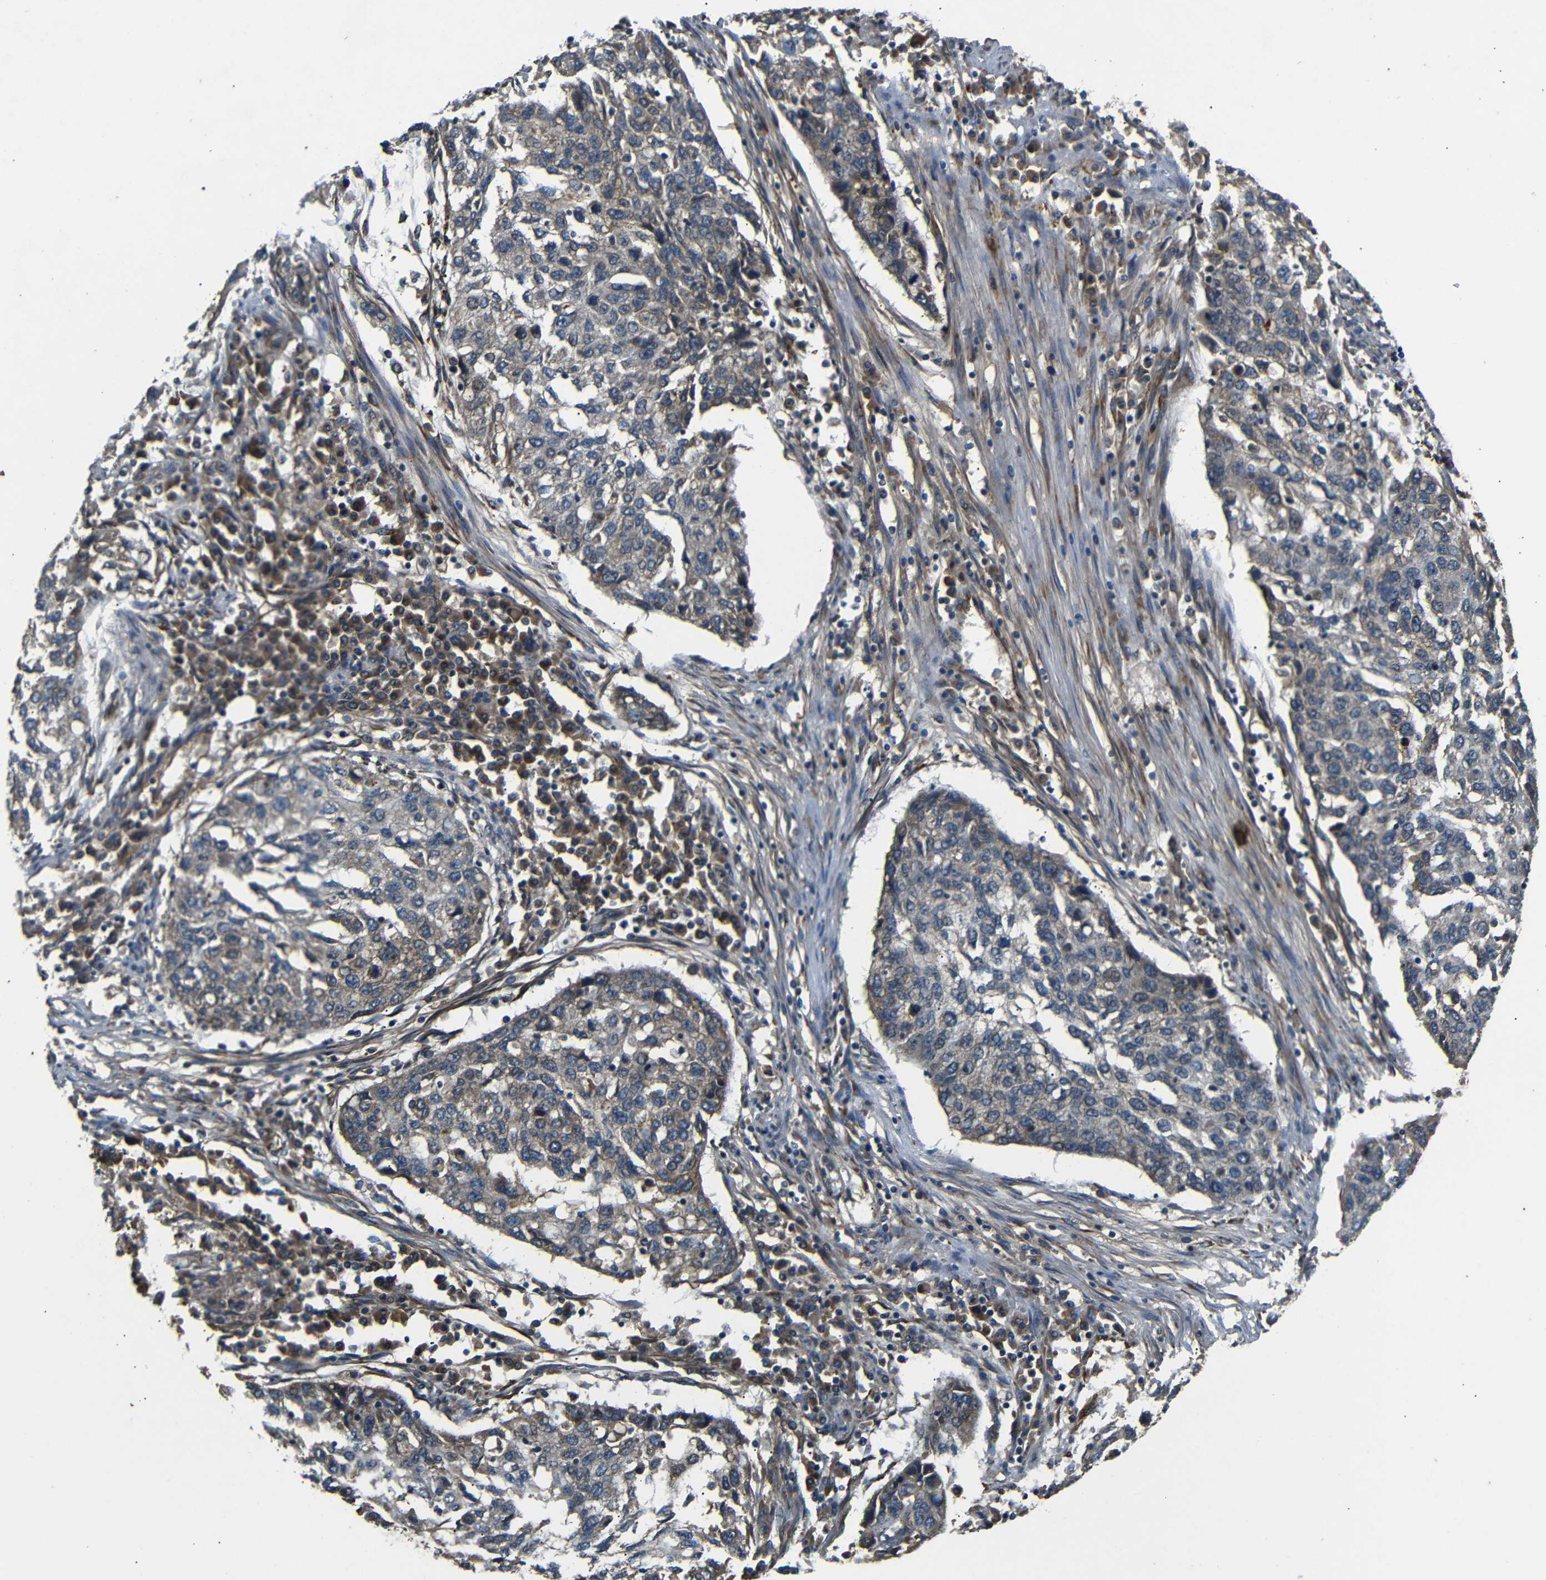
{"staining": {"intensity": "weak", "quantity": "25%-75%", "location": "cytoplasmic/membranous"}, "tissue": "lung cancer", "cell_type": "Tumor cells", "image_type": "cancer", "snomed": [{"axis": "morphology", "description": "Squamous cell carcinoma, NOS"}, {"axis": "topography", "description": "Lung"}], "caption": "Immunohistochemistry micrograph of neoplastic tissue: human lung squamous cell carcinoma stained using IHC exhibits low levels of weak protein expression localized specifically in the cytoplasmic/membranous of tumor cells, appearing as a cytoplasmic/membranous brown color.", "gene": "TRPC1", "patient": {"sex": "female", "age": 63}}